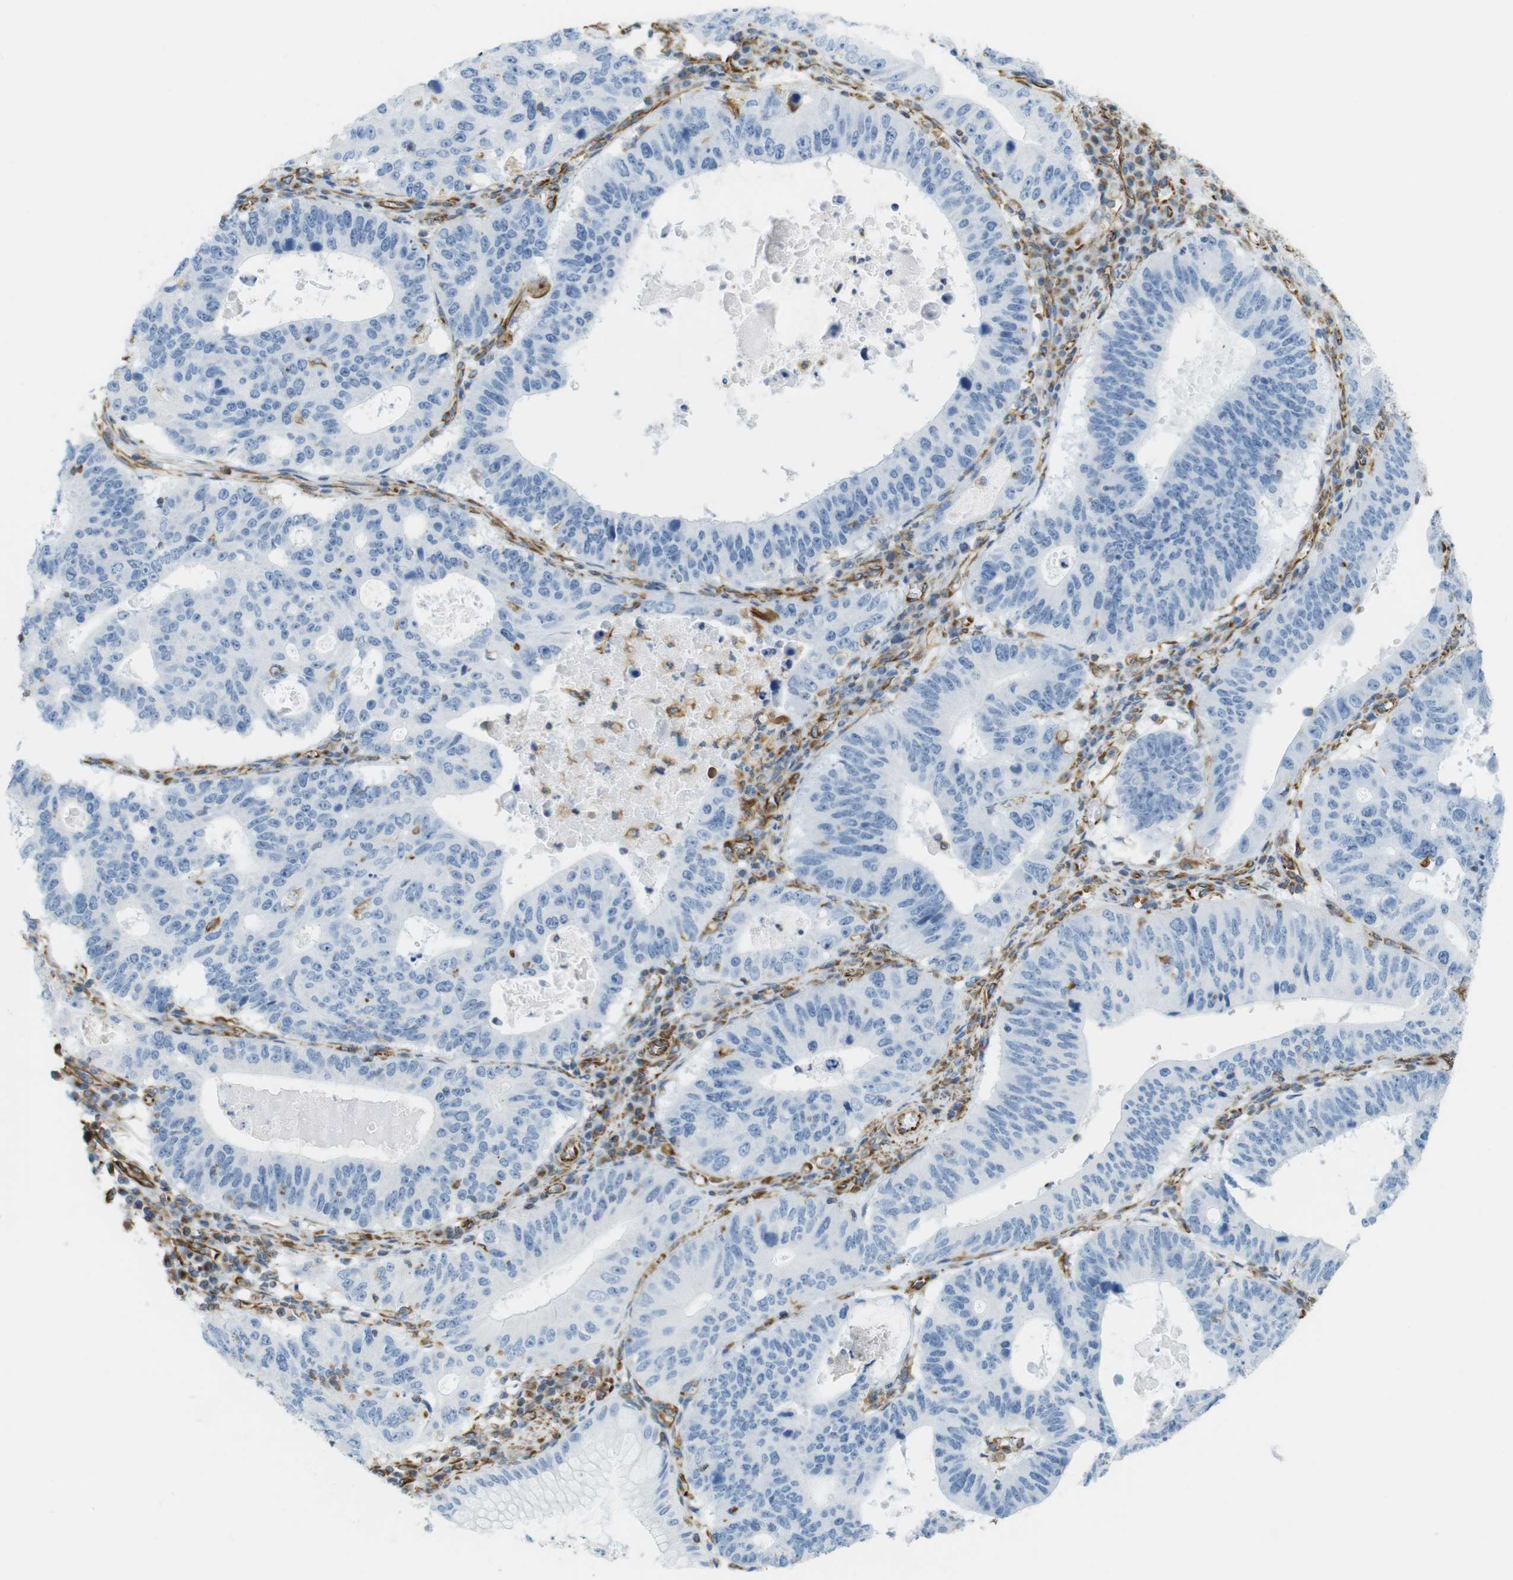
{"staining": {"intensity": "negative", "quantity": "none", "location": "none"}, "tissue": "stomach cancer", "cell_type": "Tumor cells", "image_type": "cancer", "snomed": [{"axis": "morphology", "description": "Adenocarcinoma, NOS"}, {"axis": "topography", "description": "Stomach"}], "caption": "Immunohistochemistry (IHC) photomicrograph of neoplastic tissue: human adenocarcinoma (stomach) stained with DAB (3,3'-diaminobenzidine) demonstrates no significant protein staining in tumor cells.", "gene": "MS4A10", "patient": {"sex": "male", "age": 59}}